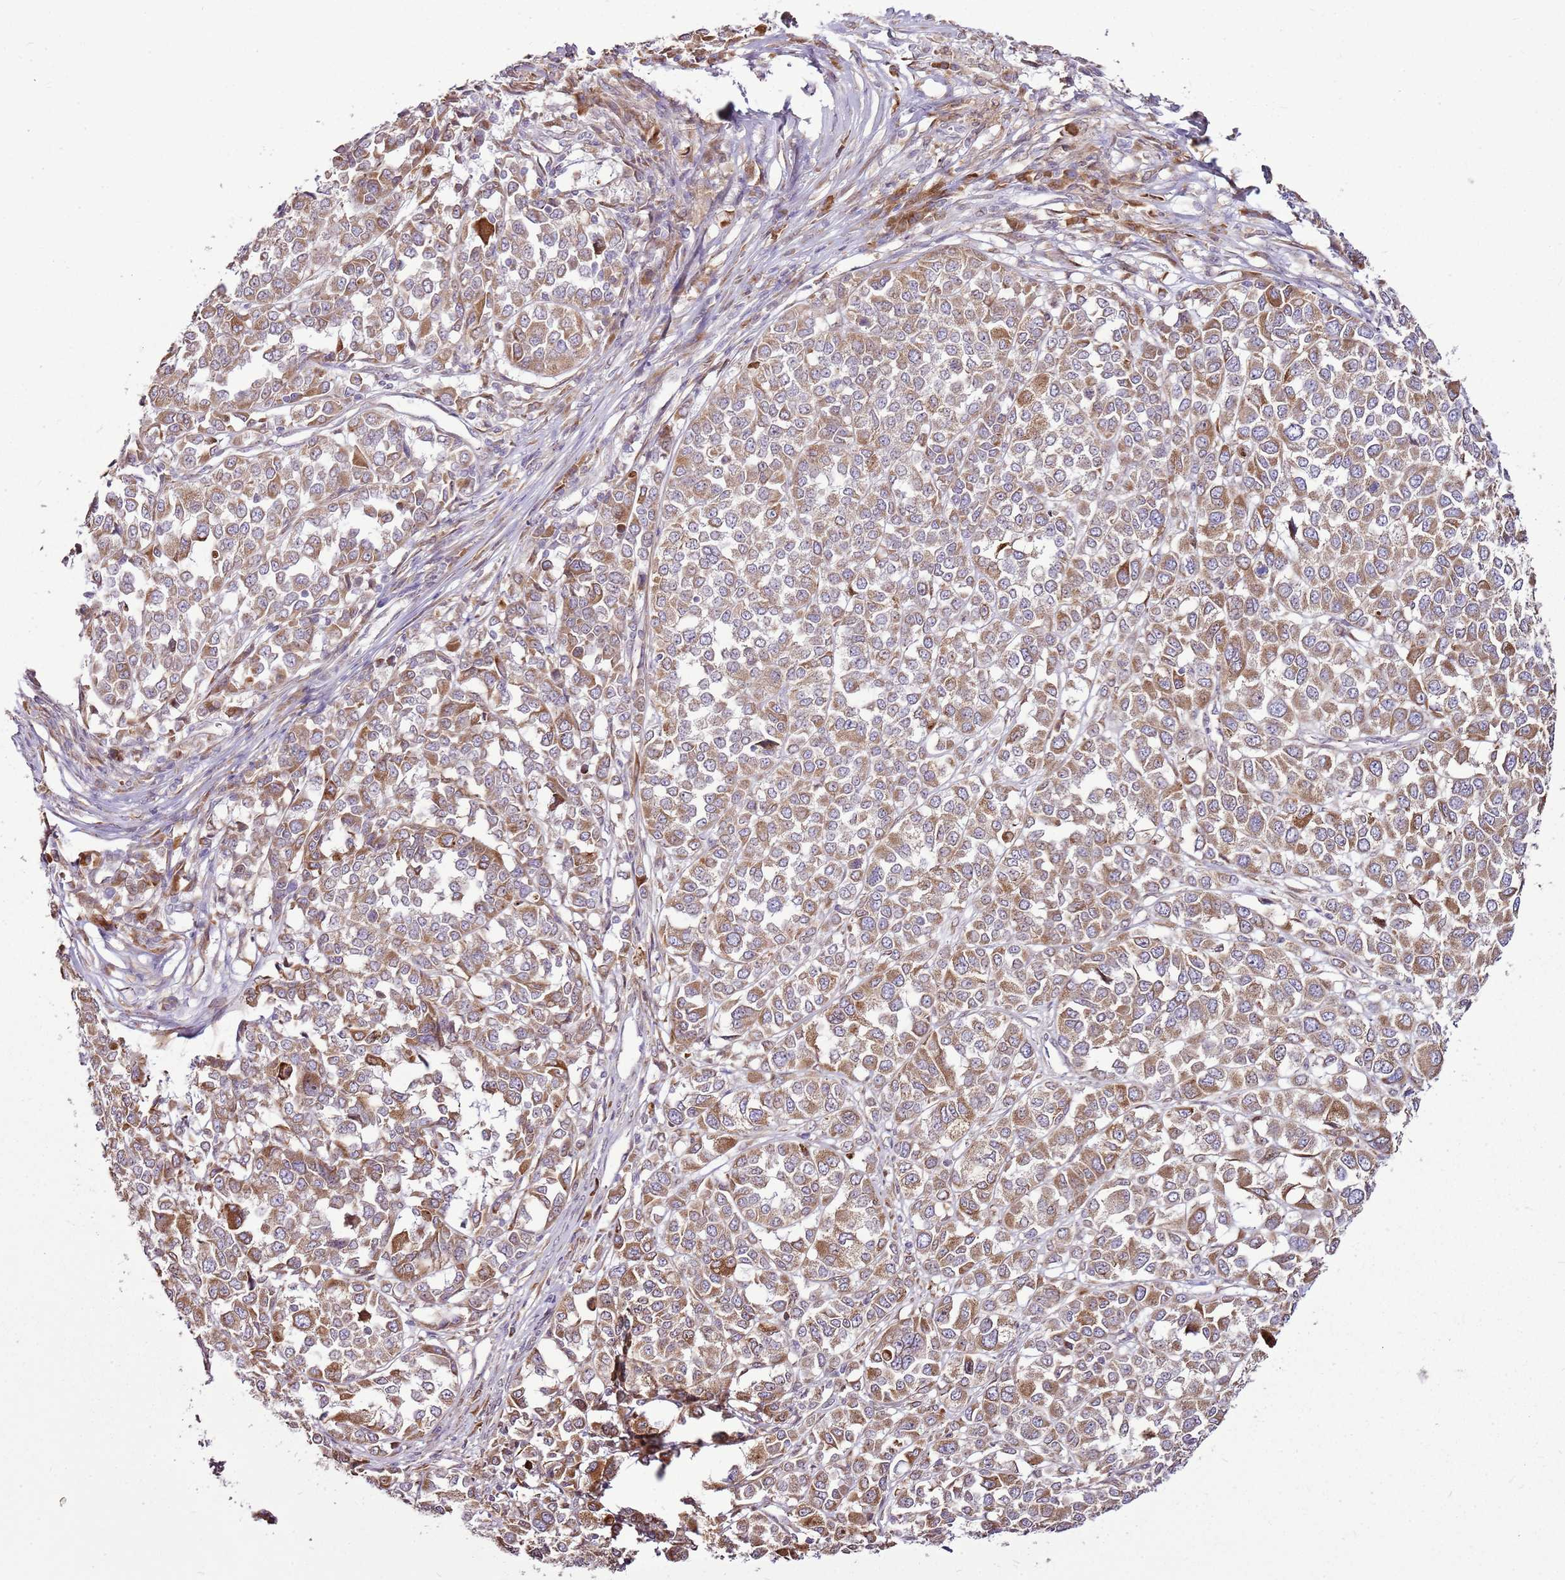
{"staining": {"intensity": "moderate", "quantity": ">75%", "location": "cytoplasmic/membranous"}, "tissue": "melanoma", "cell_type": "Tumor cells", "image_type": "cancer", "snomed": [{"axis": "morphology", "description": "Malignant melanoma, Metastatic site"}, {"axis": "topography", "description": "Lymph node"}], "caption": "Immunohistochemistry photomicrograph of neoplastic tissue: melanoma stained using immunohistochemistry demonstrates medium levels of moderate protein expression localized specifically in the cytoplasmic/membranous of tumor cells, appearing as a cytoplasmic/membranous brown color.", "gene": "TMED10", "patient": {"sex": "male", "age": 44}}